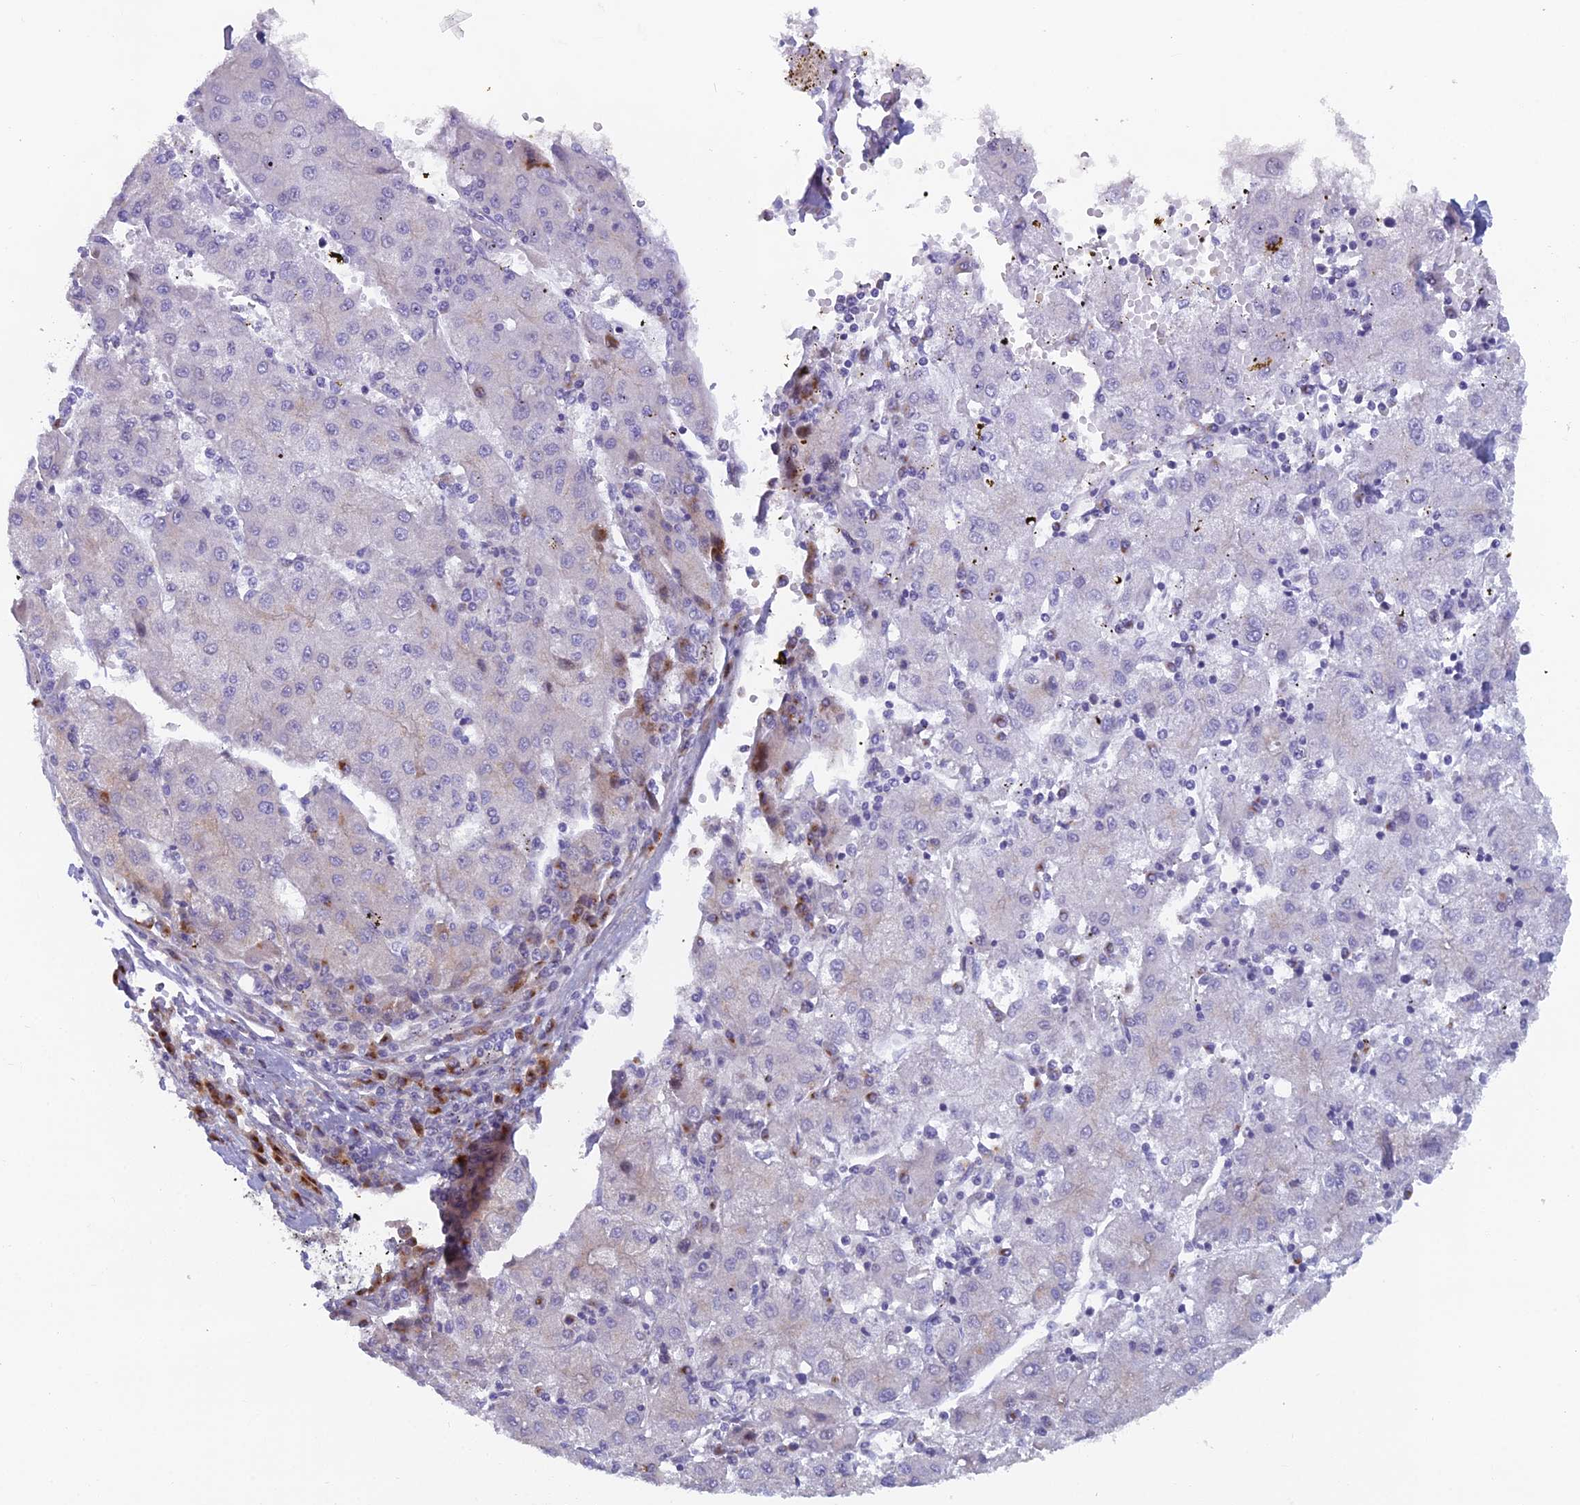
{"staining": {"intensity": "negative", "quantity": "none", "location": "none"}, "tissue": "liver cancer", "cell_type": "Tumor cells", "image_type": "cancer", "snomed": [{"axis": "morphology", "description": "Carcinoma, Hepatocellular, NOS"}, {"axis": "topography", "description": "Liver"}], "caption": "Immunohistochemical staining of liver hepatocellular carcinoma displays no significant expression in tumor cells.", "gene": "B9D2", "patient": {"sex": "male", "age": 72}}